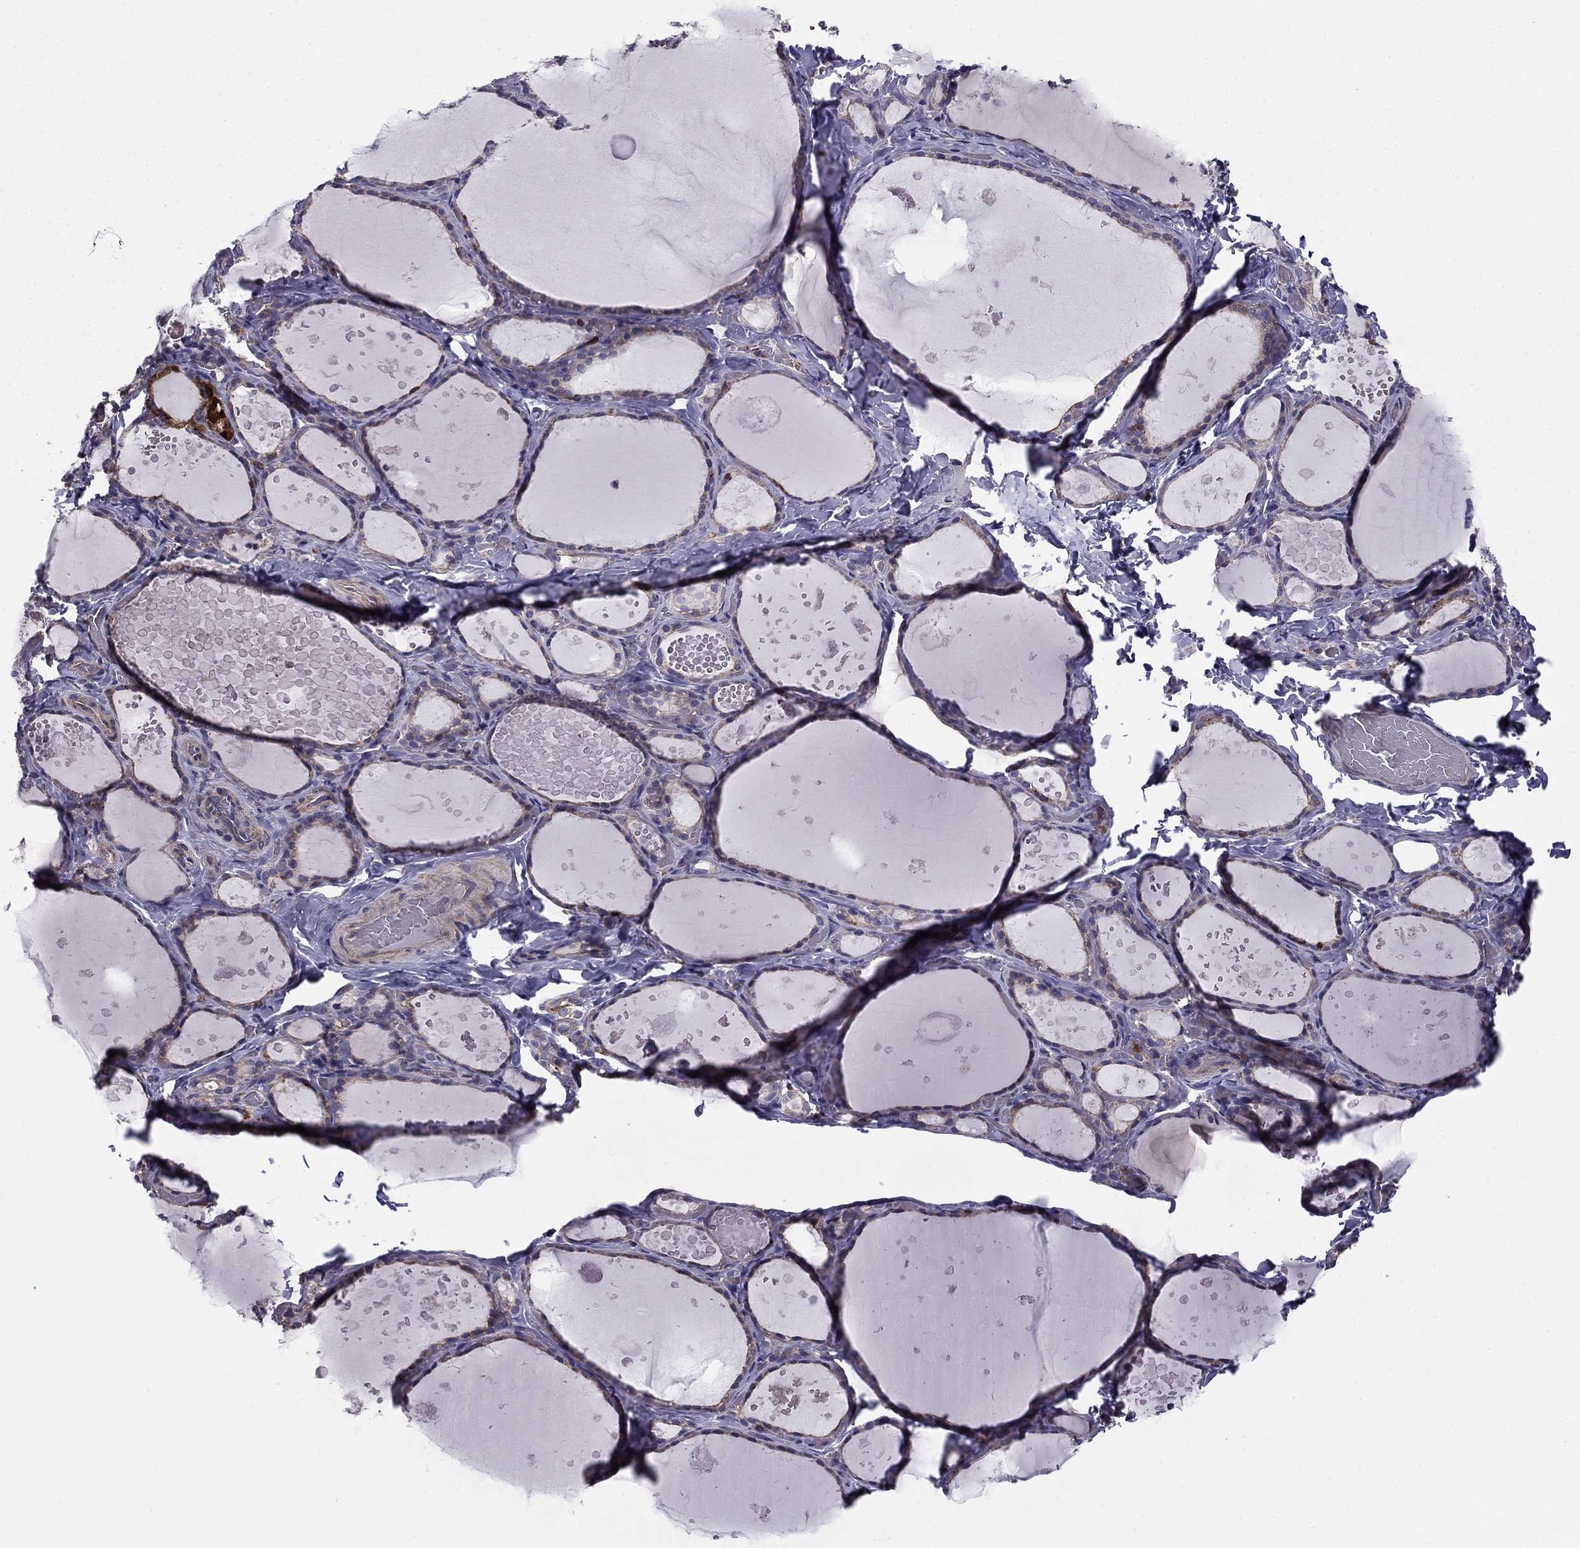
{"staining": {"intensity": "weak", "quantity": "25%-75%", "location": "cytoplasmic/membranous"}, "tissue": "thyroid gland", "cell_type": "Glandular cells", "image_type": "normal", "snomed": [{"axis": "morphology", "description": "Normal tissue, NOS"}, {"axis": "topography", "description": "Thyroid gland"}], "caption": "Immunohistochemistry micrograph of benign human thyroid gland stained for a protein (brown), which exhibits low levels of weak cytoplasmic/membranous expression in approximately 25%-75% of glandular cells.", "gene": "ALG6", "patient": {"sex": "female", "age": 56}}